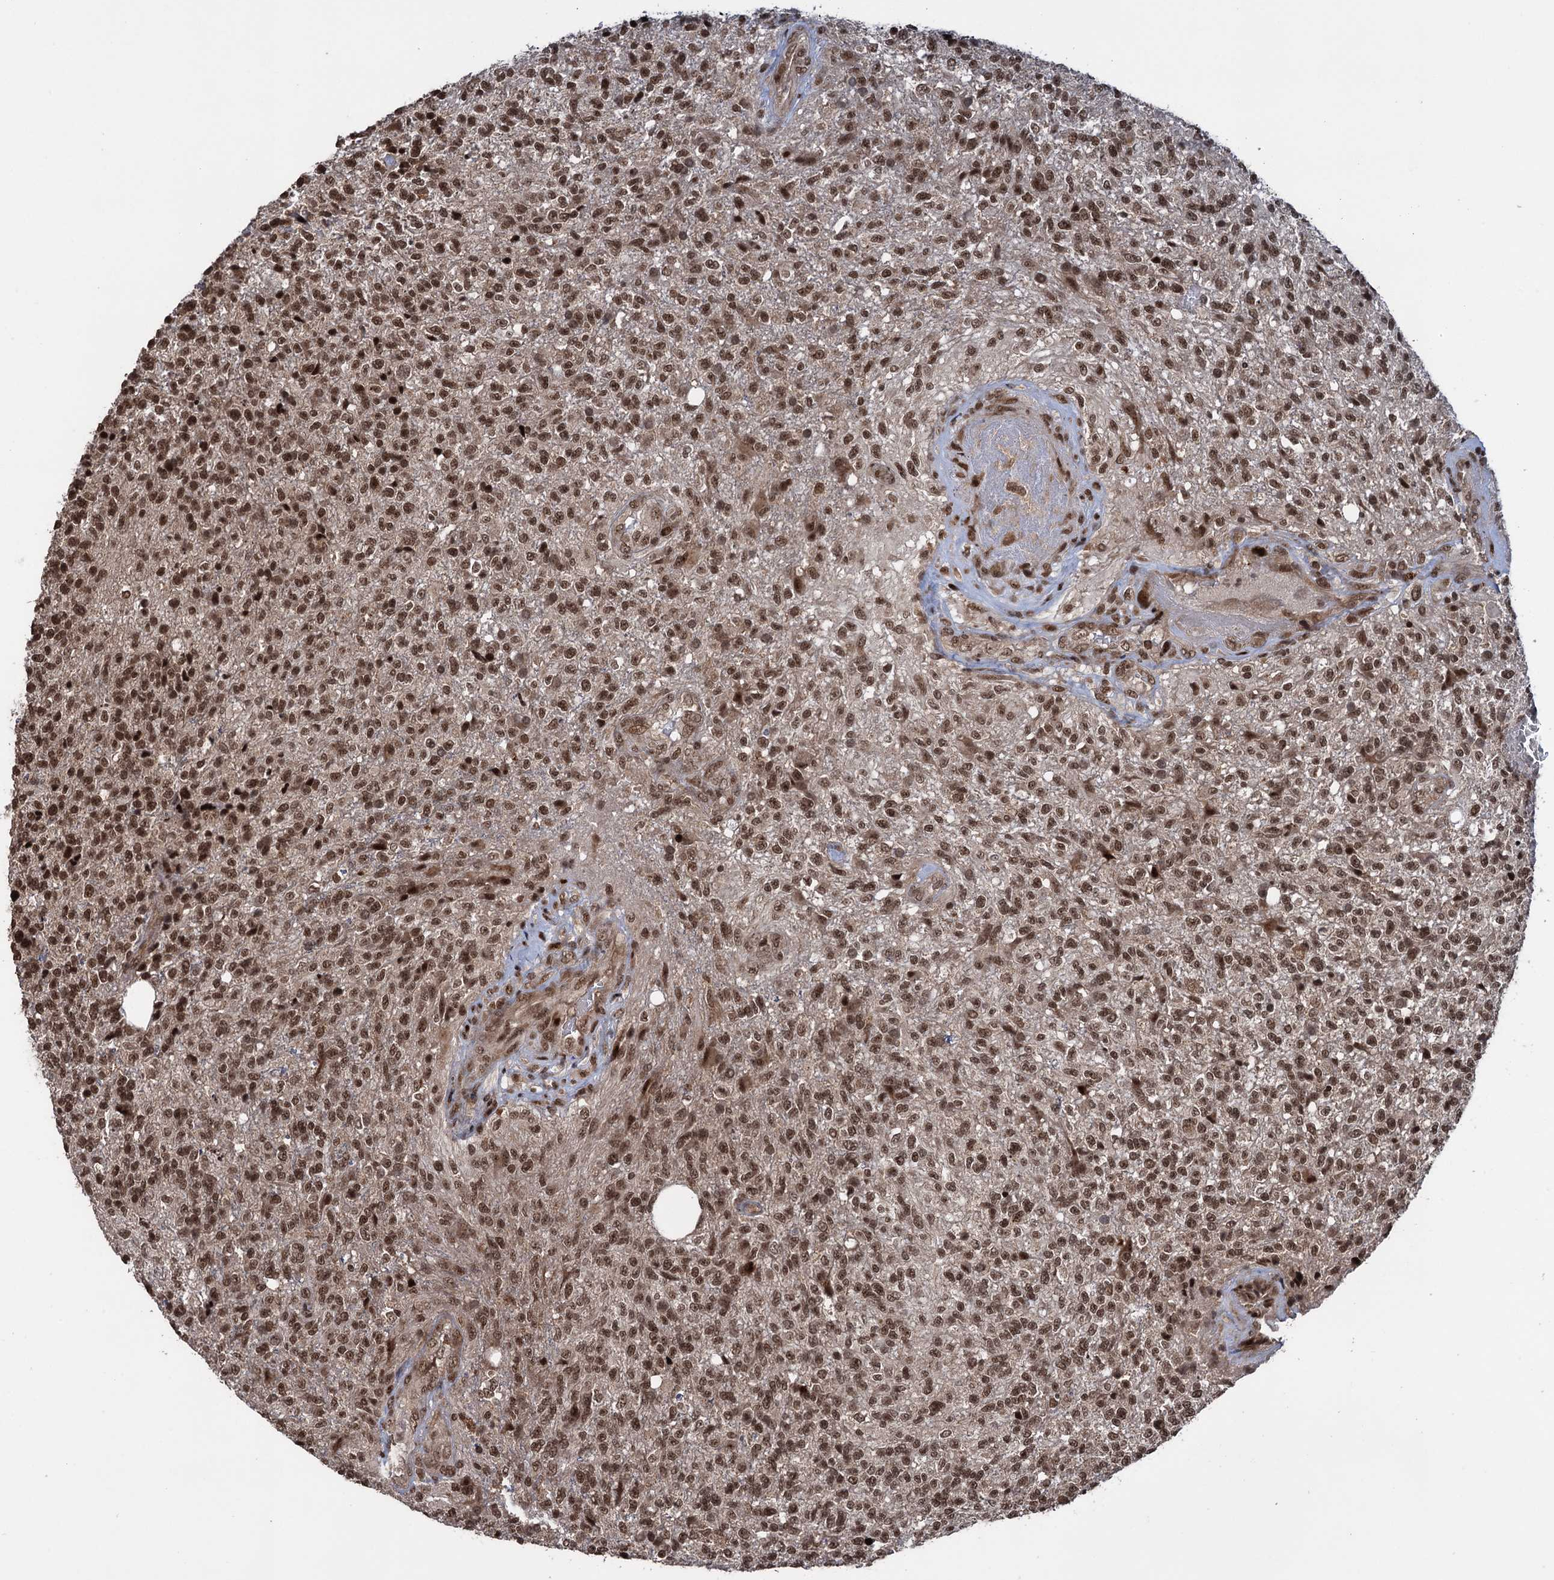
{"staining": {"intensity": "moderate", "quantity": ">75%", "location": "nuclear"}, "tissue": "glioma", "cell_type": "Tumor cells", "image_type": "cancer", "snomed": [{"axis": "morphology", "description": "Glioma, malignant, High grade"}, {"axis": "topography", "description": "Brain"}], "caption": "A brown stain shows moderate nuclear positivity of a protein in glioma tumor cells.", "gene": "ZNF169", "patient": {"sex": "male", "age": 56}}